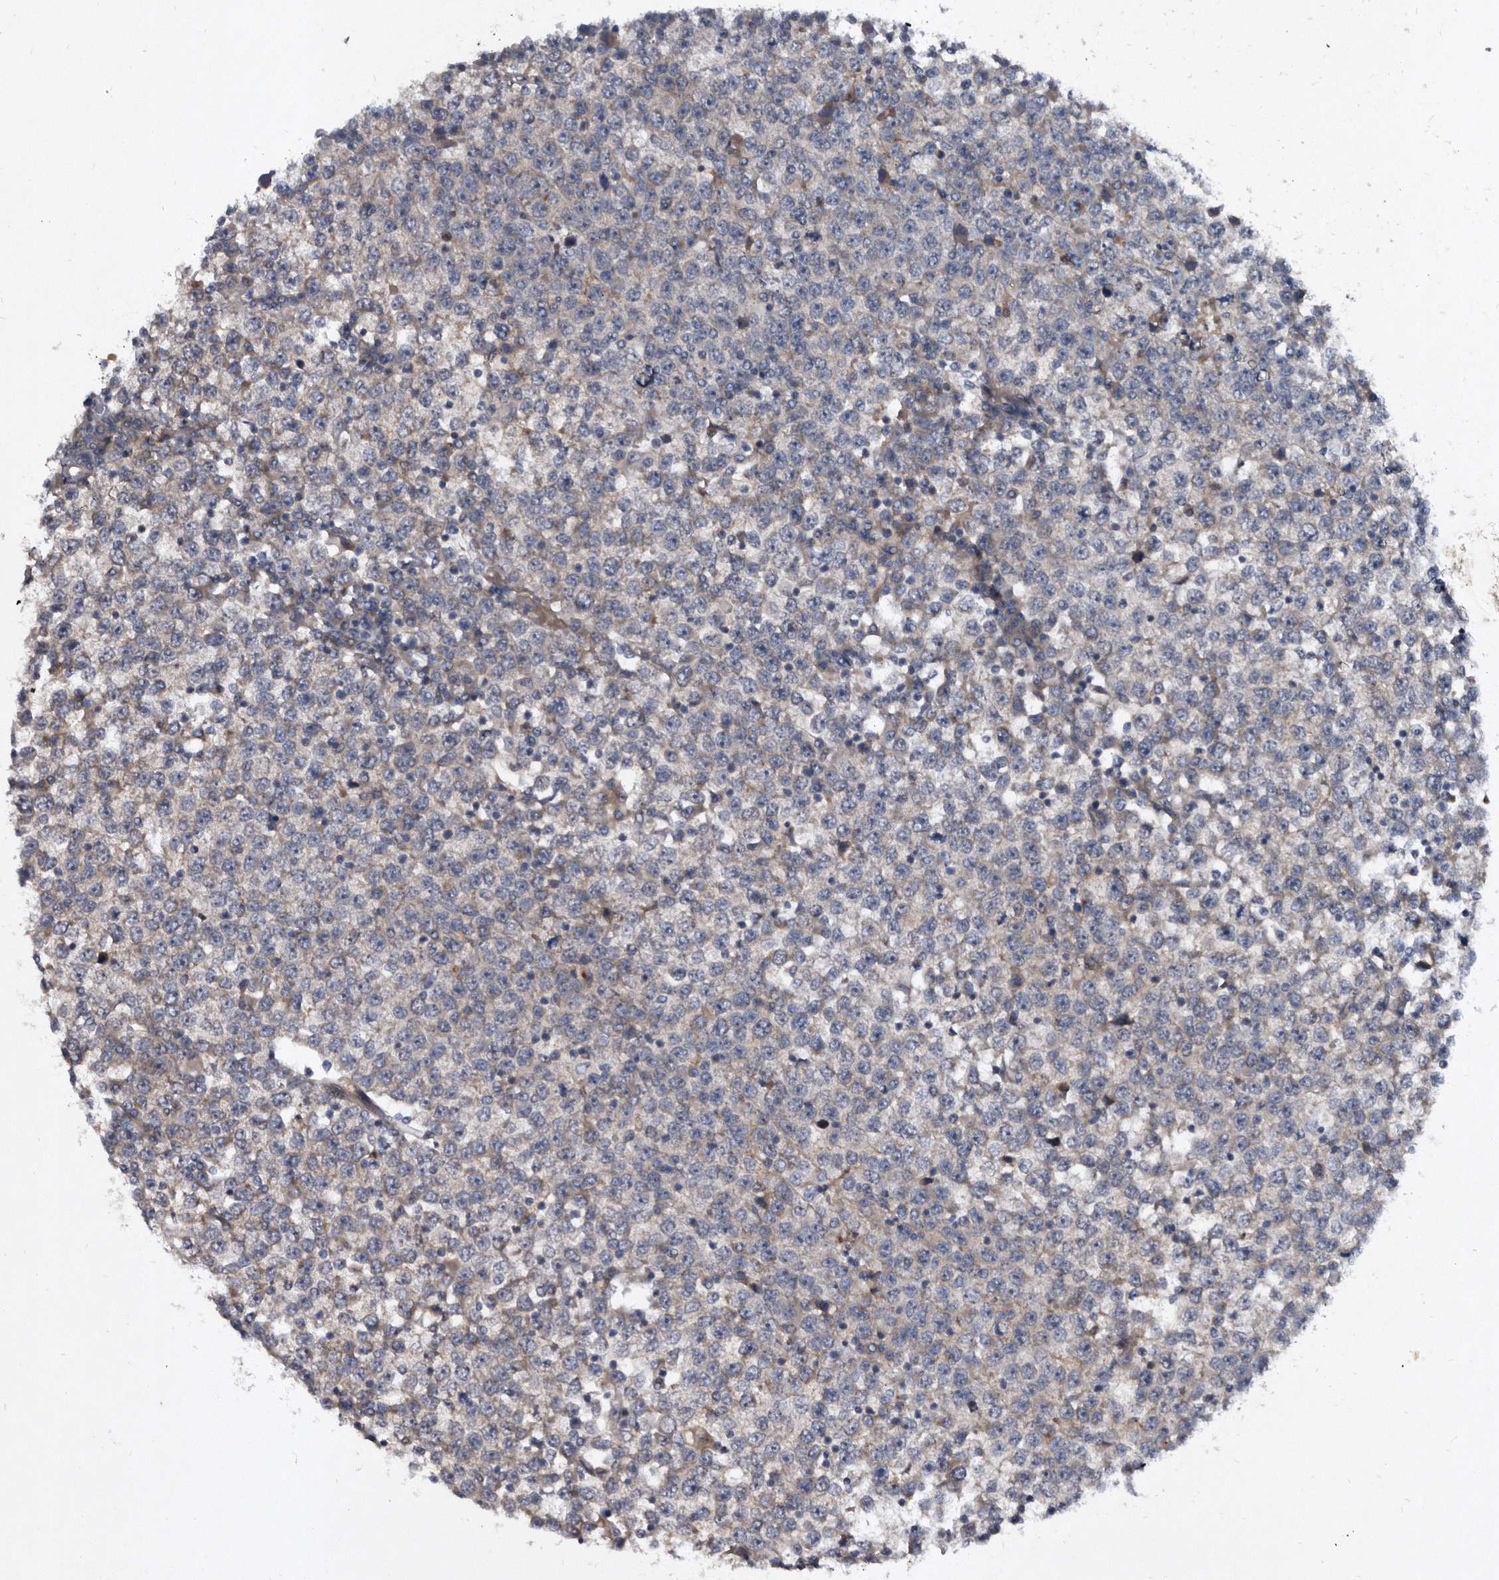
{"staining": {"intensity": "negative", "quantity": "none", "location": "none"}, "tissue": "testis cancer", "cell_type": "Tumor cells", "image_type": "cancer", "snomed": [{"axis": "morphology", "description": "Seminoma, NOS"}, {"axis": "topography", "description": "Testis"}], "caption": "IHC of testis seminoma shows no positivity in tumor cells.", "gene": "PROM1", "patient": {"sex": "male", "age": 65}}